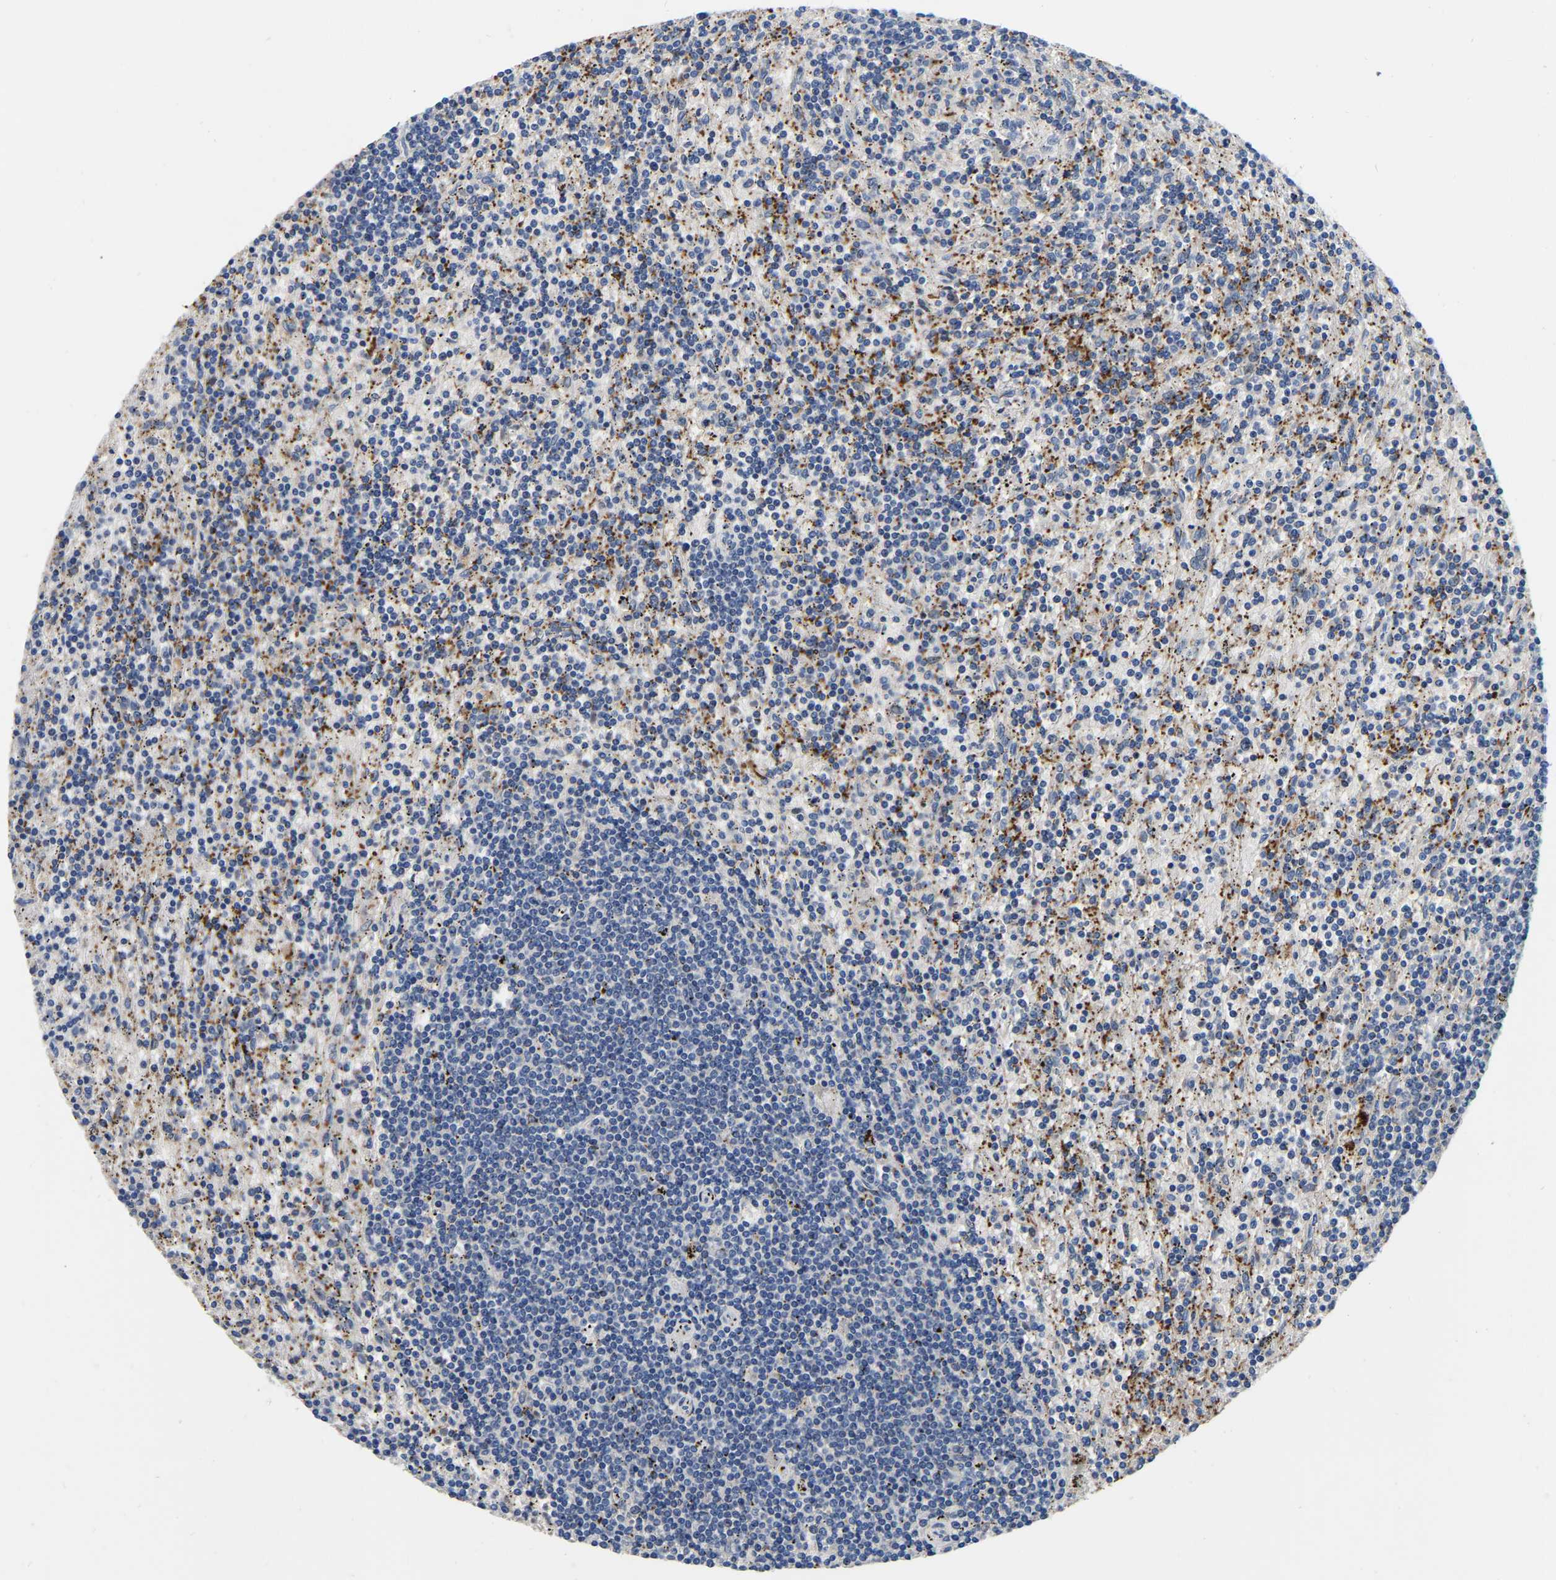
{"staining": {"intensity": "negative", "quantity": "none", "location": "none"}, "tissue": "lymphoma", "cell_type": "Tumor cells", "image_type": "cancer", "snomed": [{"axis": "morphology", "description": "Malignant lymphoma, non-Hodgkin's type, Low grade"}, {"axis": "topography", "description": "Spleen"}], "caption": "Immunohistochemical staining of low-grade malignant lymphoma, non-Hodgkin's type exhibits no significant positivity in tumor cells. (Stains: DAB (3,3'-diaminobenzidine) immunohistochemistry with hematoxylin counter stain, Microscopy: brightfield microscopy at high magnification).", "gene": "RAB27B", "patient": {"sex": "male", "age": 76}}